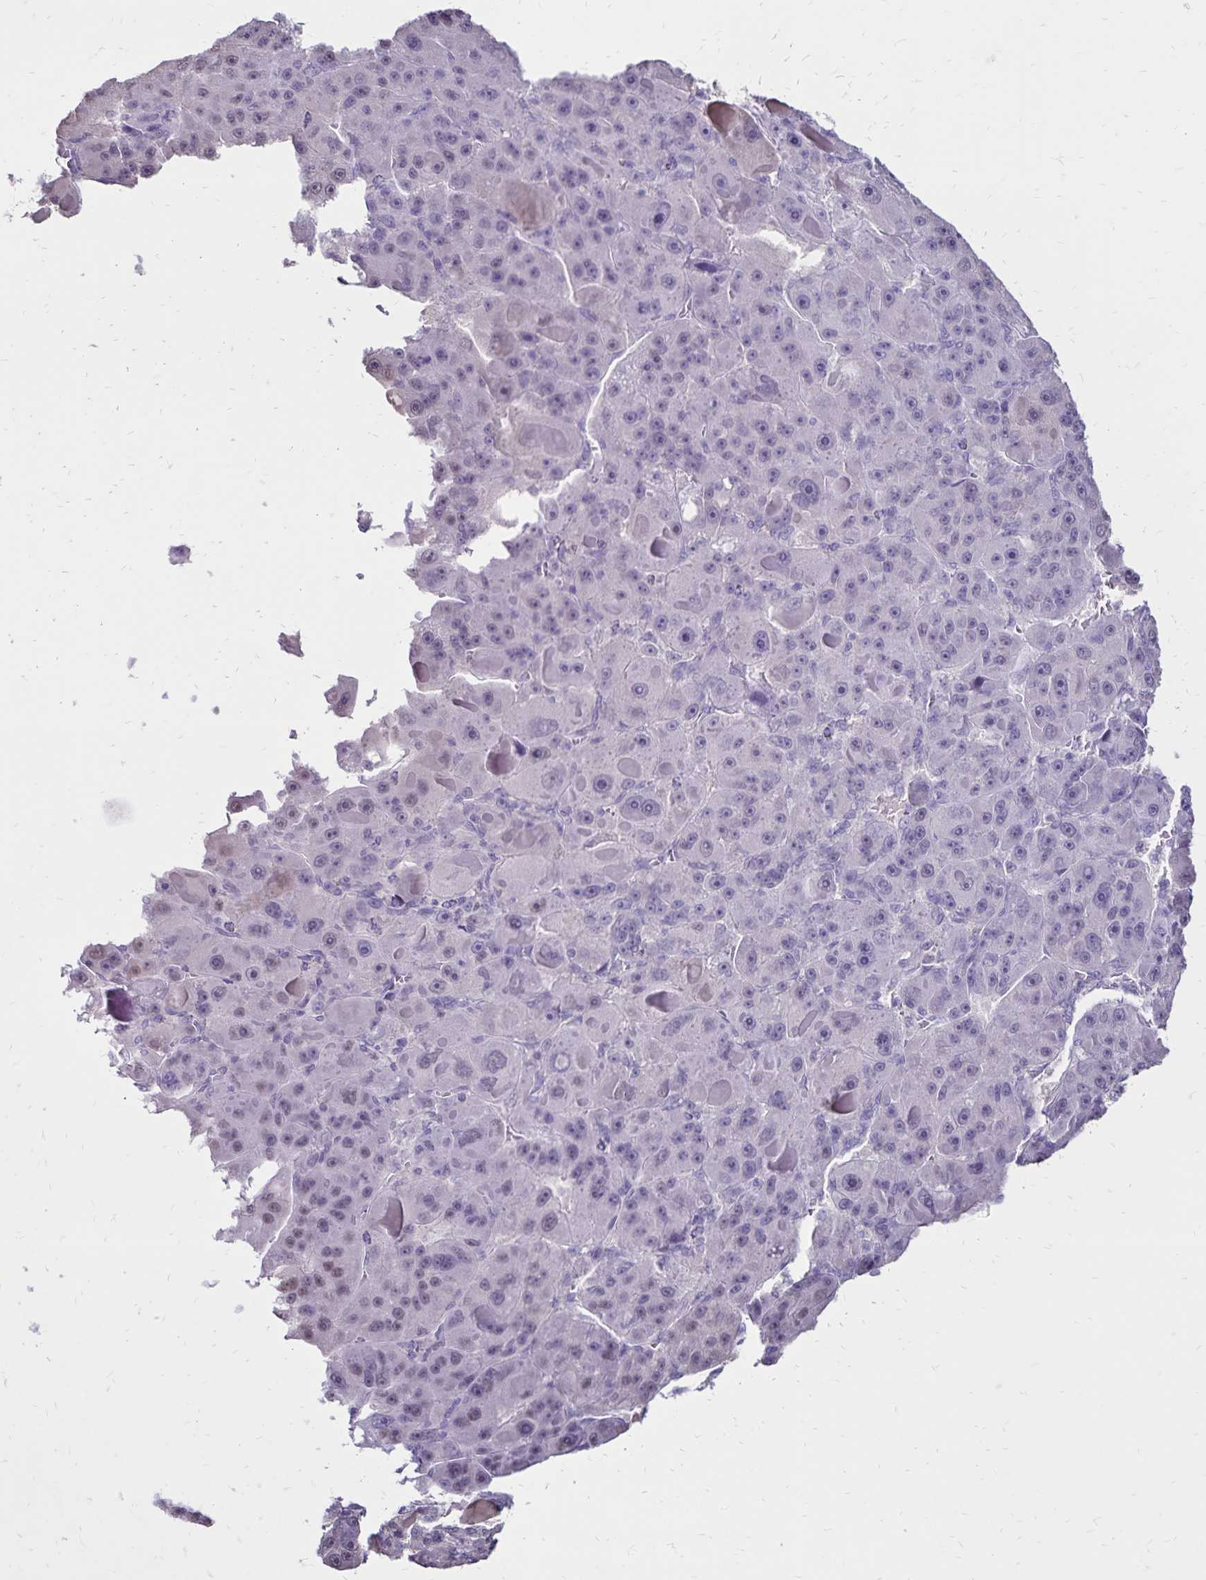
{"staining": {"intensity": "negative", "quantity": "none", "location": "none"}, "tissue": "liver cancer", "cell_type": "Tumor cells", "image_type": "cancer", "snomed": [{"axis": "morphology", "description": "Carcinoma, Hepatocellular, NOS"}, {"axis": "topography", "description": "Liver"}], "caption": "This is an immunohistochemistry (IHC) image of liver cancer. There is no staining in tumor cells.", "gene": "SH3GL3", "patient": {"sex": "male", "age": 76}}